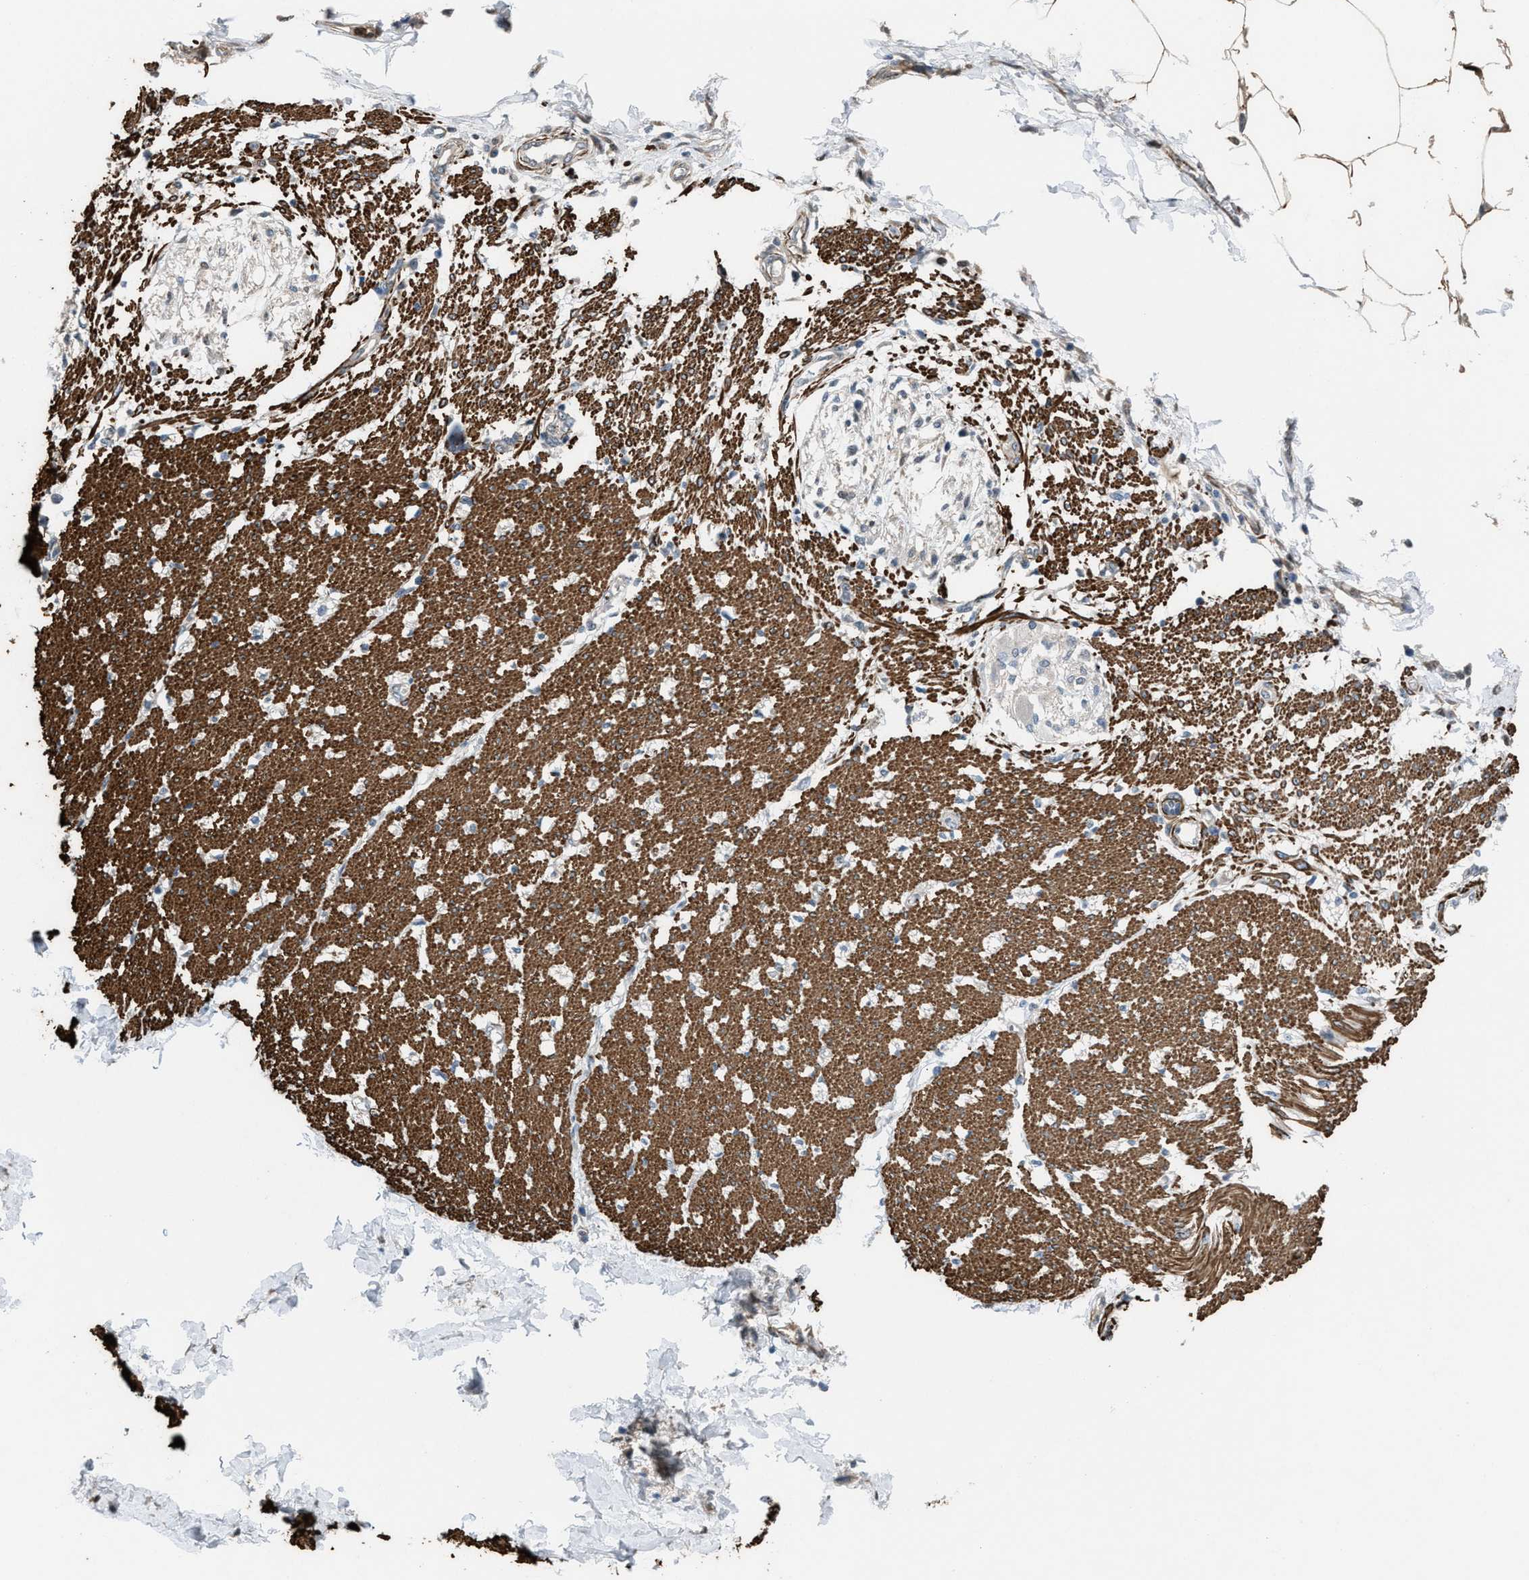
{"staining": {"intensity": "strong", "quantity": ">75%", "location": "cytoplasmic/membranous"}, "tissue": "smooth muscle", "cell_type": "Smooth muscle cells", "image_type": "normal", "snomed": [{"axis": "morphology", "description": "Normal tissue, NOS"}, {"axis": "morphology", "description": "Adenocarcinoma, NOS"}, {"axis": "topography", "description": "Colon"}, {"axis": "topography", "description": "Peripheral nerve tissue"}], "caption": "Smooth muscle stained with DAB (3,3'-diaminobenzidine) IHC reveals high levels of strong cytoplasmic/membranous positivity in approximately >75% of smooth muscle cells. The protein is stained brown, and the nuclei are stained in blue (DAB (3,3'-diaminobenzidine) IHC with brightfield microscopy, high magnification).", "gene": "NQO2", "patient": {"sex": "male", "age": 14}}